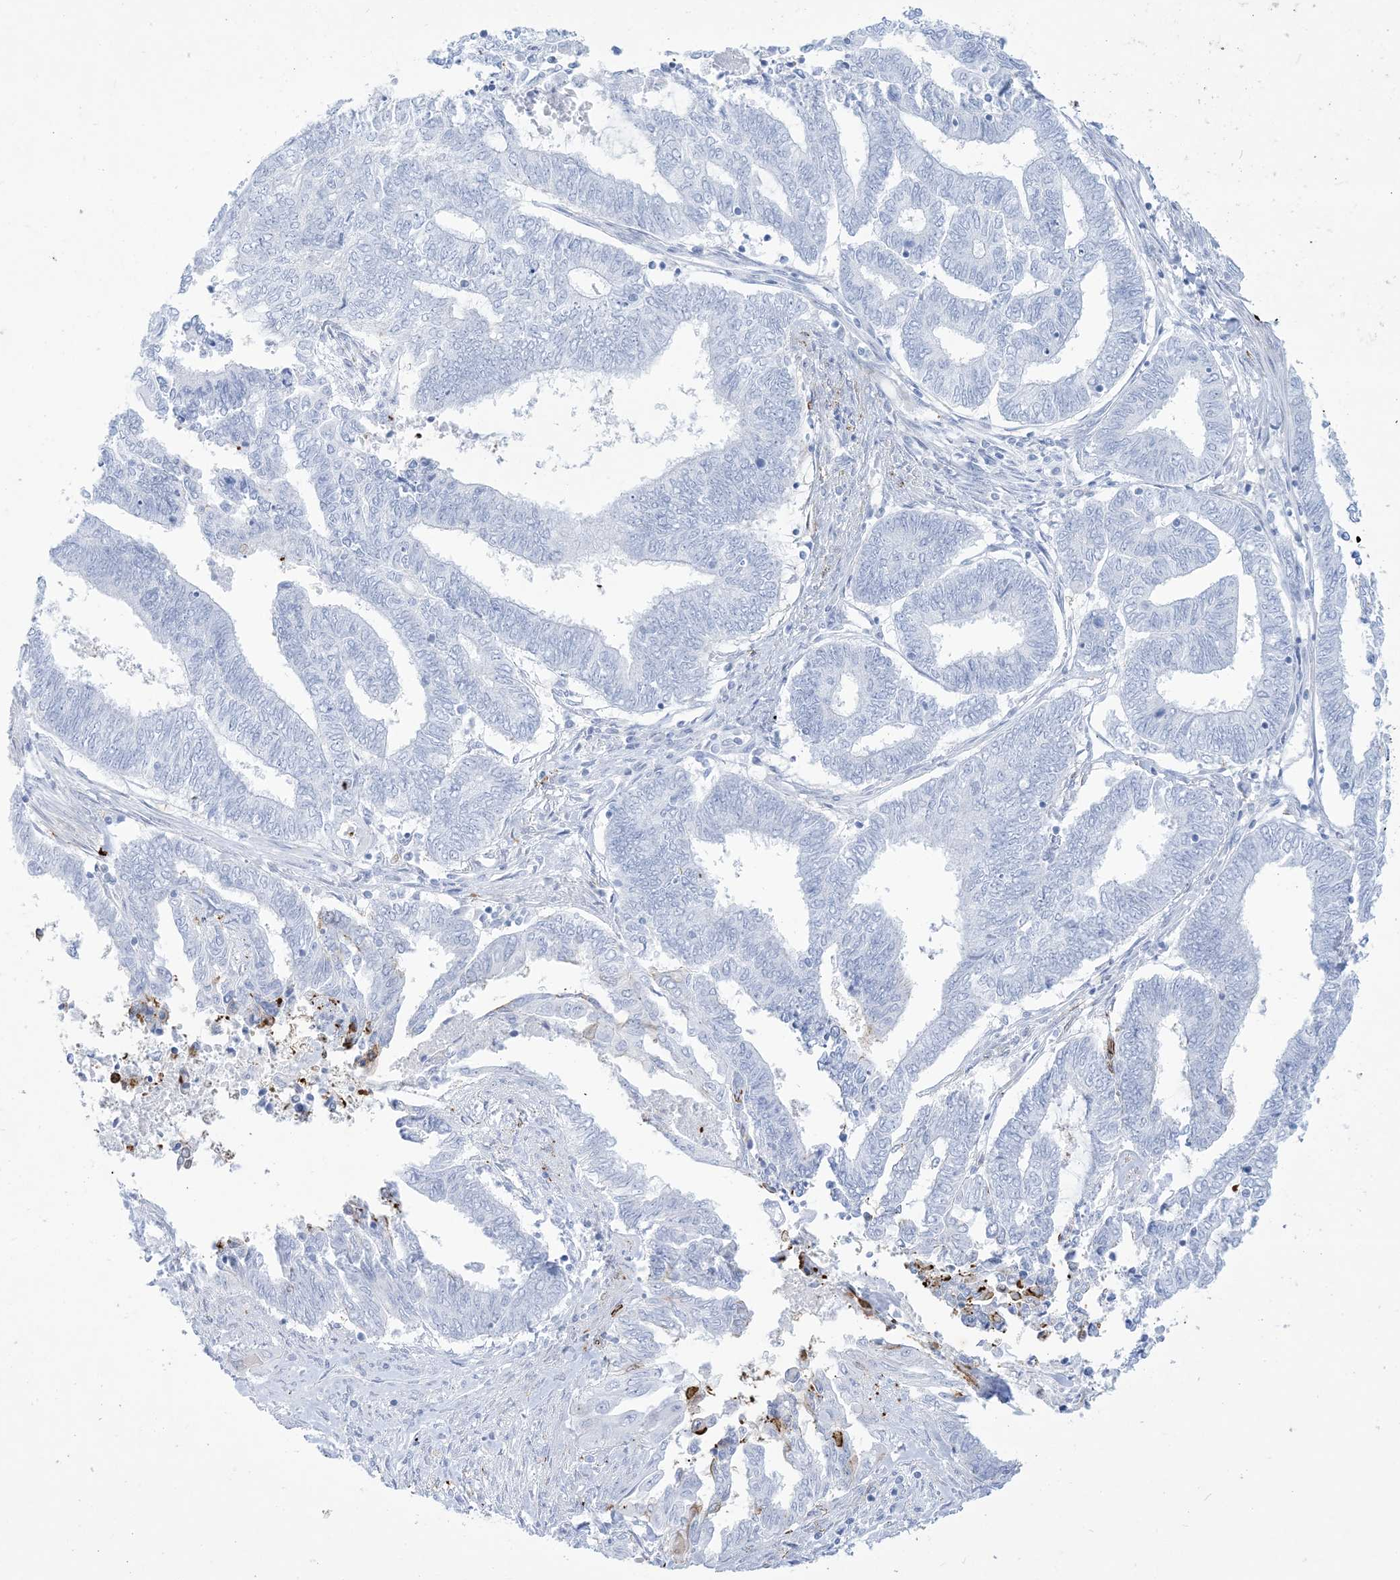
{"staining": {"intensity": "negative", "quantity": "none", "location": "none"}, "tissue": "endometrial cancer", "cell_type": "Tumor cells", "image_type": "cancer", "snomed": [{"axis": "morphology", "description": "Adenocarcinoma, NOS"}, {"axis": "topography", "description": "Uterus"}, {"axis": "topography", "description": "Endometrium"}], "caption": "Adenocarcinoma (endometrial) stained for a protein using IHC reveals no expression tumor cells.", "gene": "B3GNT7", "patient": {"sex": "female", "age": 70}}